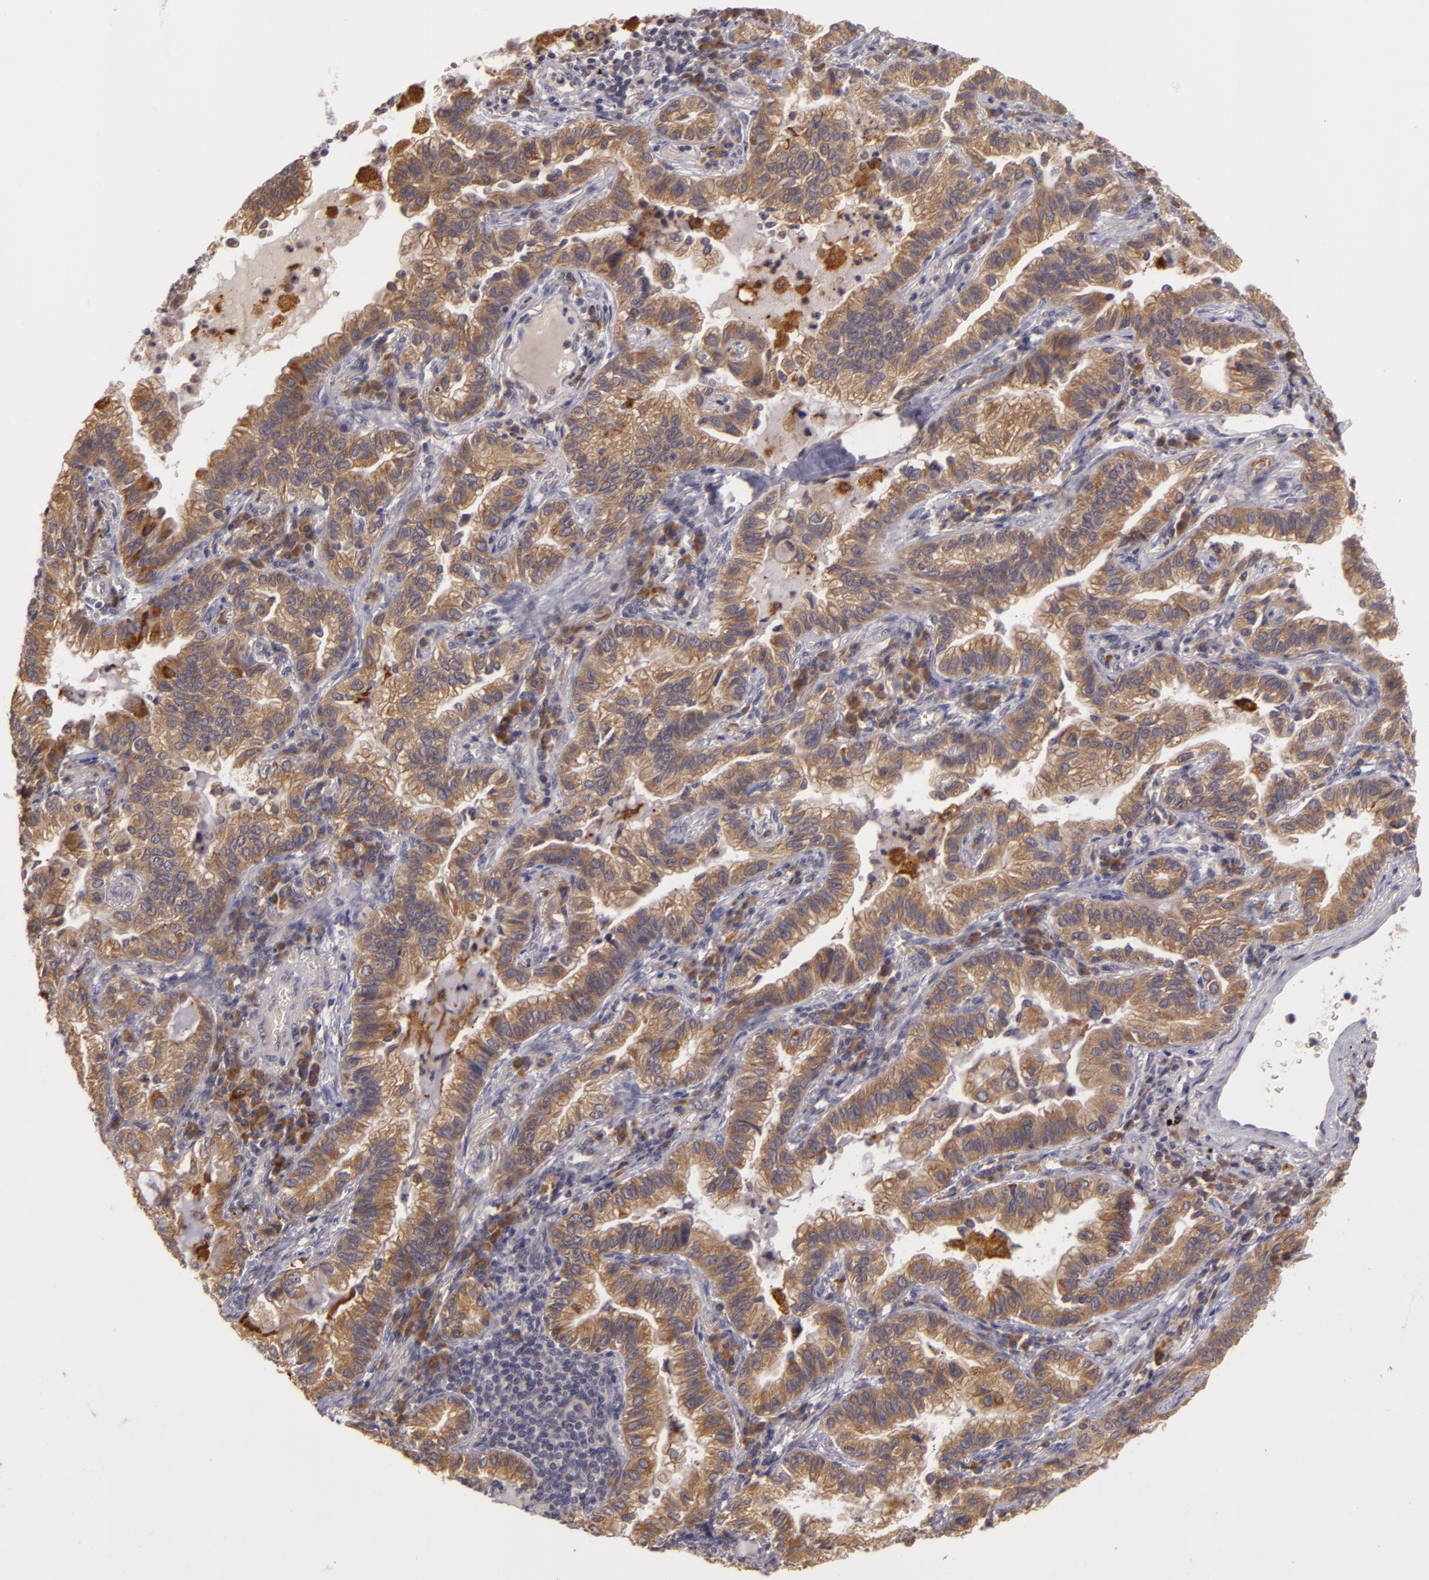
{"staining": {"intensity": "moderate", "quantity": ">75%", "location": "cytoplasmic/membranous"}, "tissue": "lung cancer", "cell_type": "Tumor cells", "image_type": "cancer", "snomed": [{"axis": "morphology", "description": "Adenocarcinoma, NOS"}, {"axis": "topography", "description": "Lung"}], "caption": "The micrograph displays immunohistochemical staining of lung cancer. There is moderate cytoplasmic/membranous staining is present in about >75% of tumor cells.", "gene": "PPP1R3F", "patient": {"sex": "female", "age": 50}}